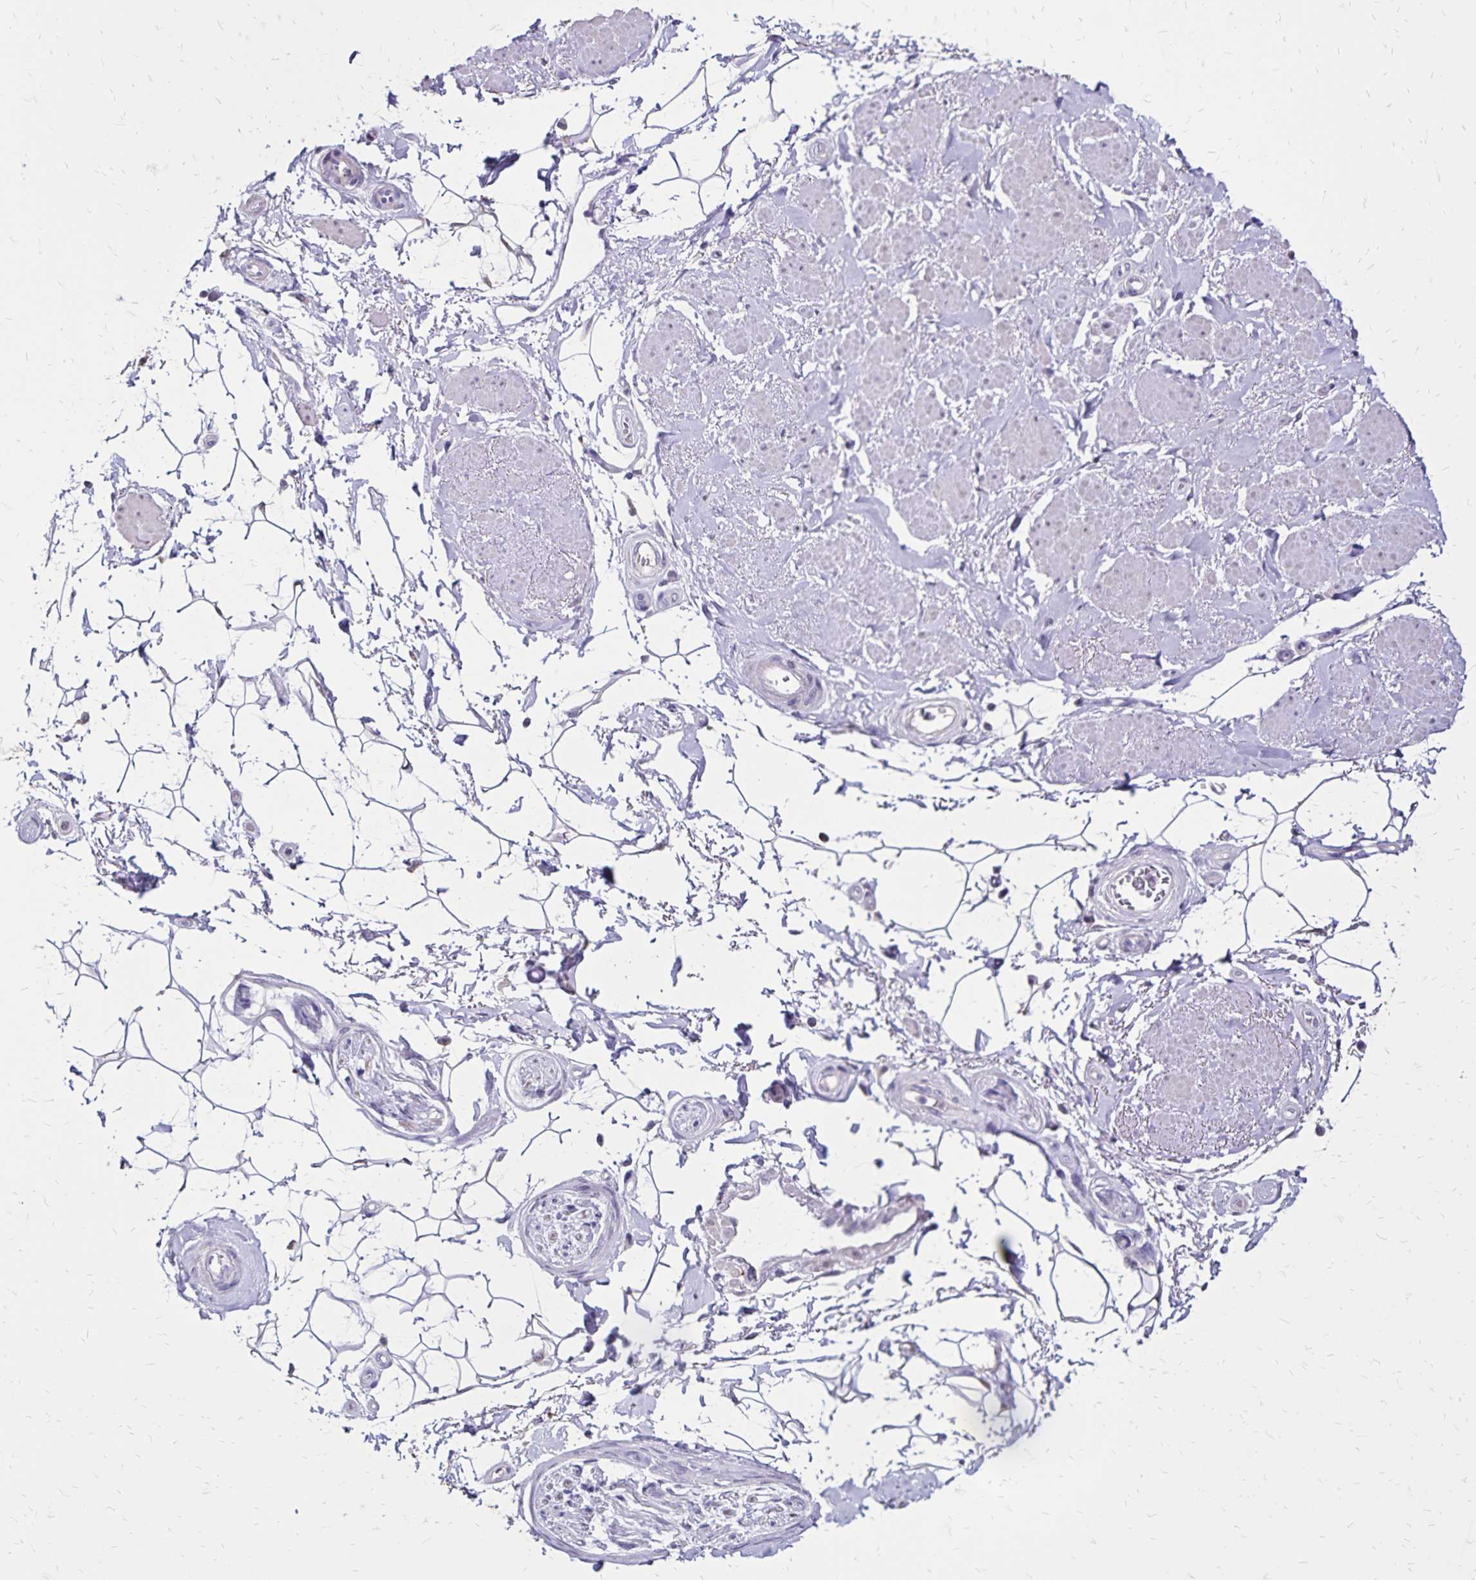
{"staining": {"intensity": "negative", "quantity": "none", "location": "none"}, "tissue": "adipose tissue", "cell_type": "Adipocytes", "image_type": "normal", "snomed": [{"axis": "morphology", "description": "Normal tissue, NOS"}, {"axis": "topography", "description": "Anal"}, {"axis": "topography", "description": "Peripheral nerve tissue"}], "caption": "This is an IHC image of normal adipose tissue. There is no expression in adipocytes.", "gene": "SH3GL3", "patient": {"sex": "male", "age": 51}}